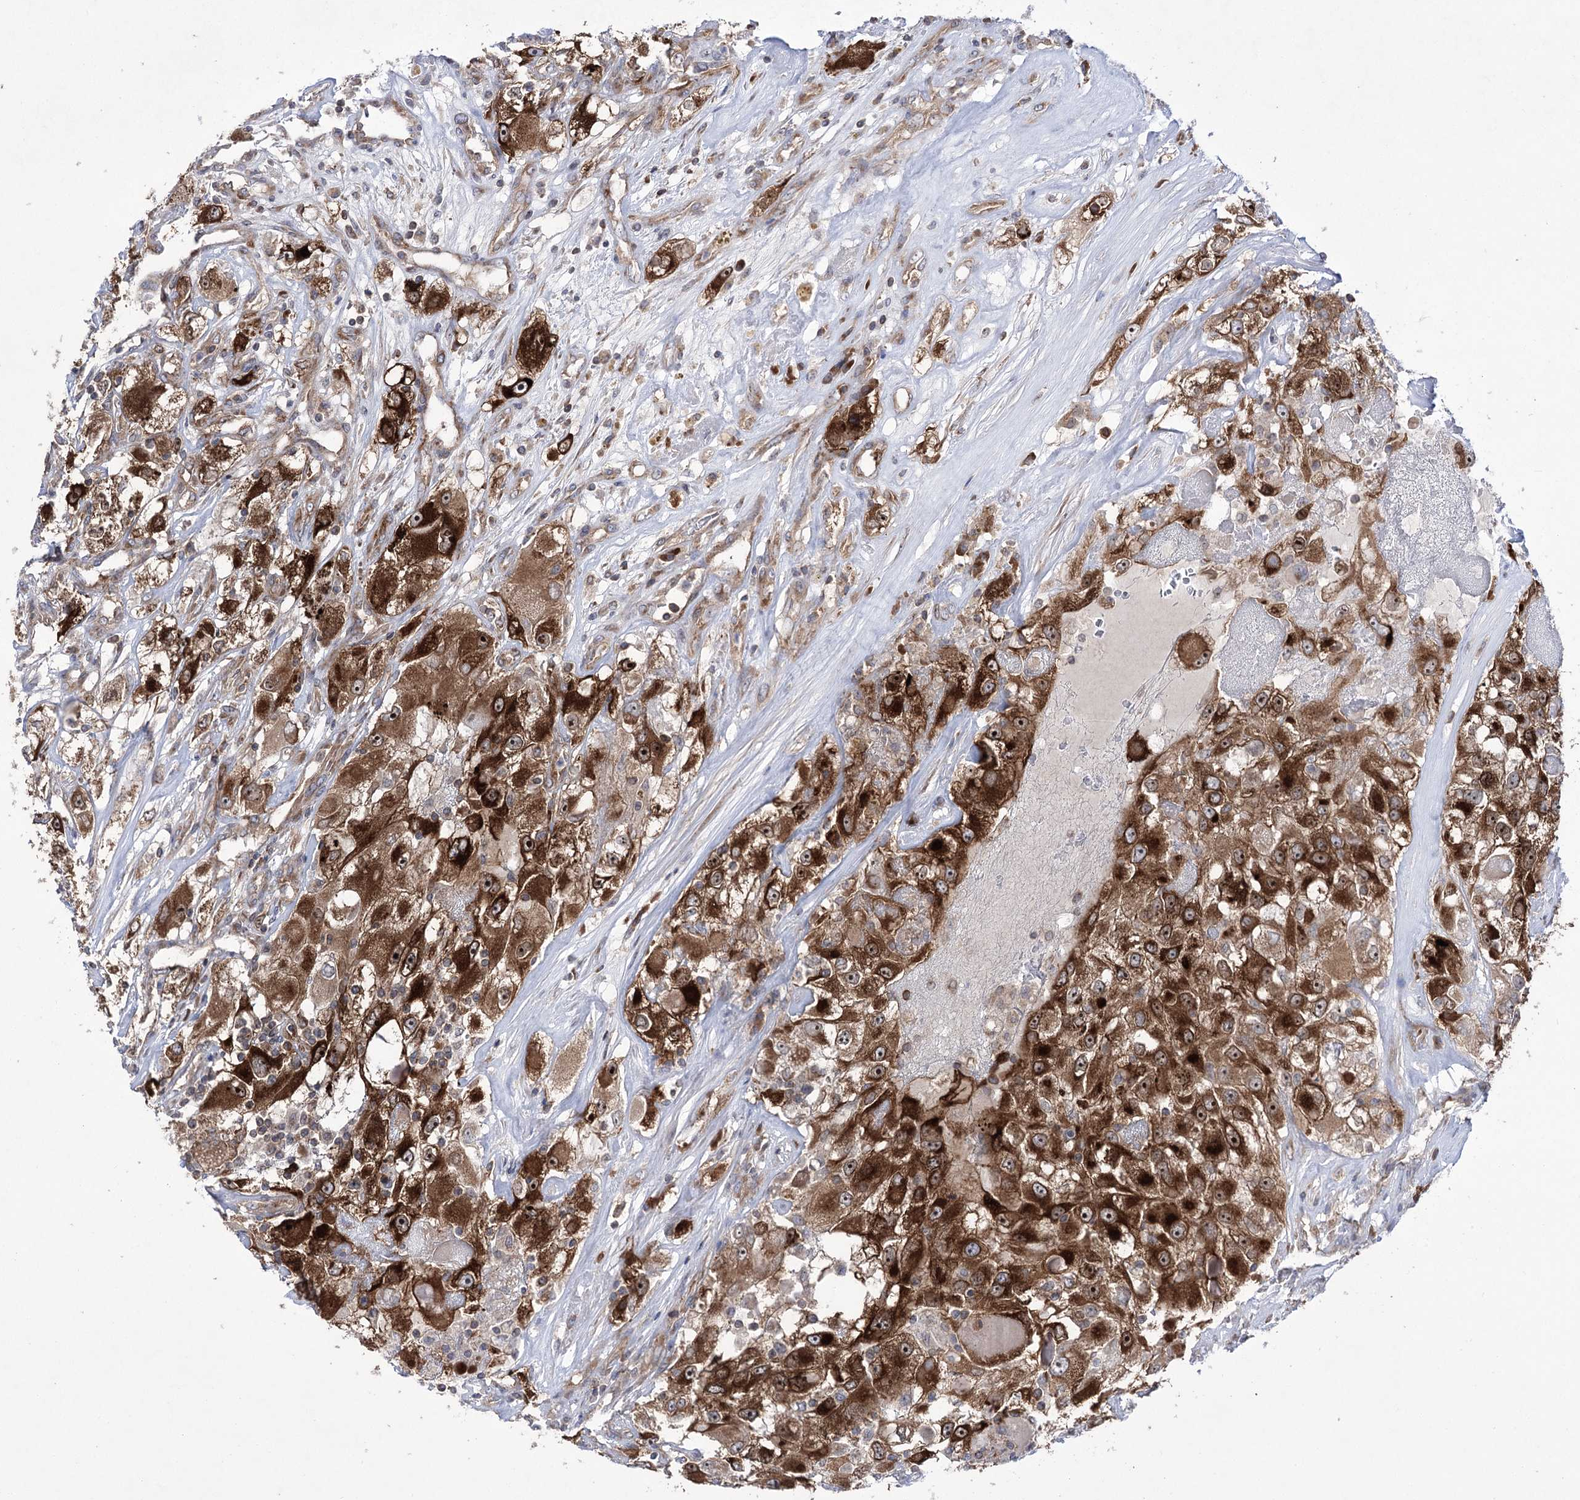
{"staining": {"intensity": "strong", "quantity": ">75%", "location": "cytoplasmic/membranous,nuclear"}, "tissue": "renal cancer", "cell_type": "Tumor cells", "image_type": "cancer", "snomed": [{"axis": "morphology", "description": "Adenocarcinoma, NOS"}, {"axis": "topography", "description": "Kidney"}], "caption": "Renal cancer (adenocarcinoma) stained with IHC displays strong cytoplasmic/membranous and nuclear expression in approximately >75% of tumor cells.", "gene": "ZNF622", "patient": {"sex": "female", "age": 52}}